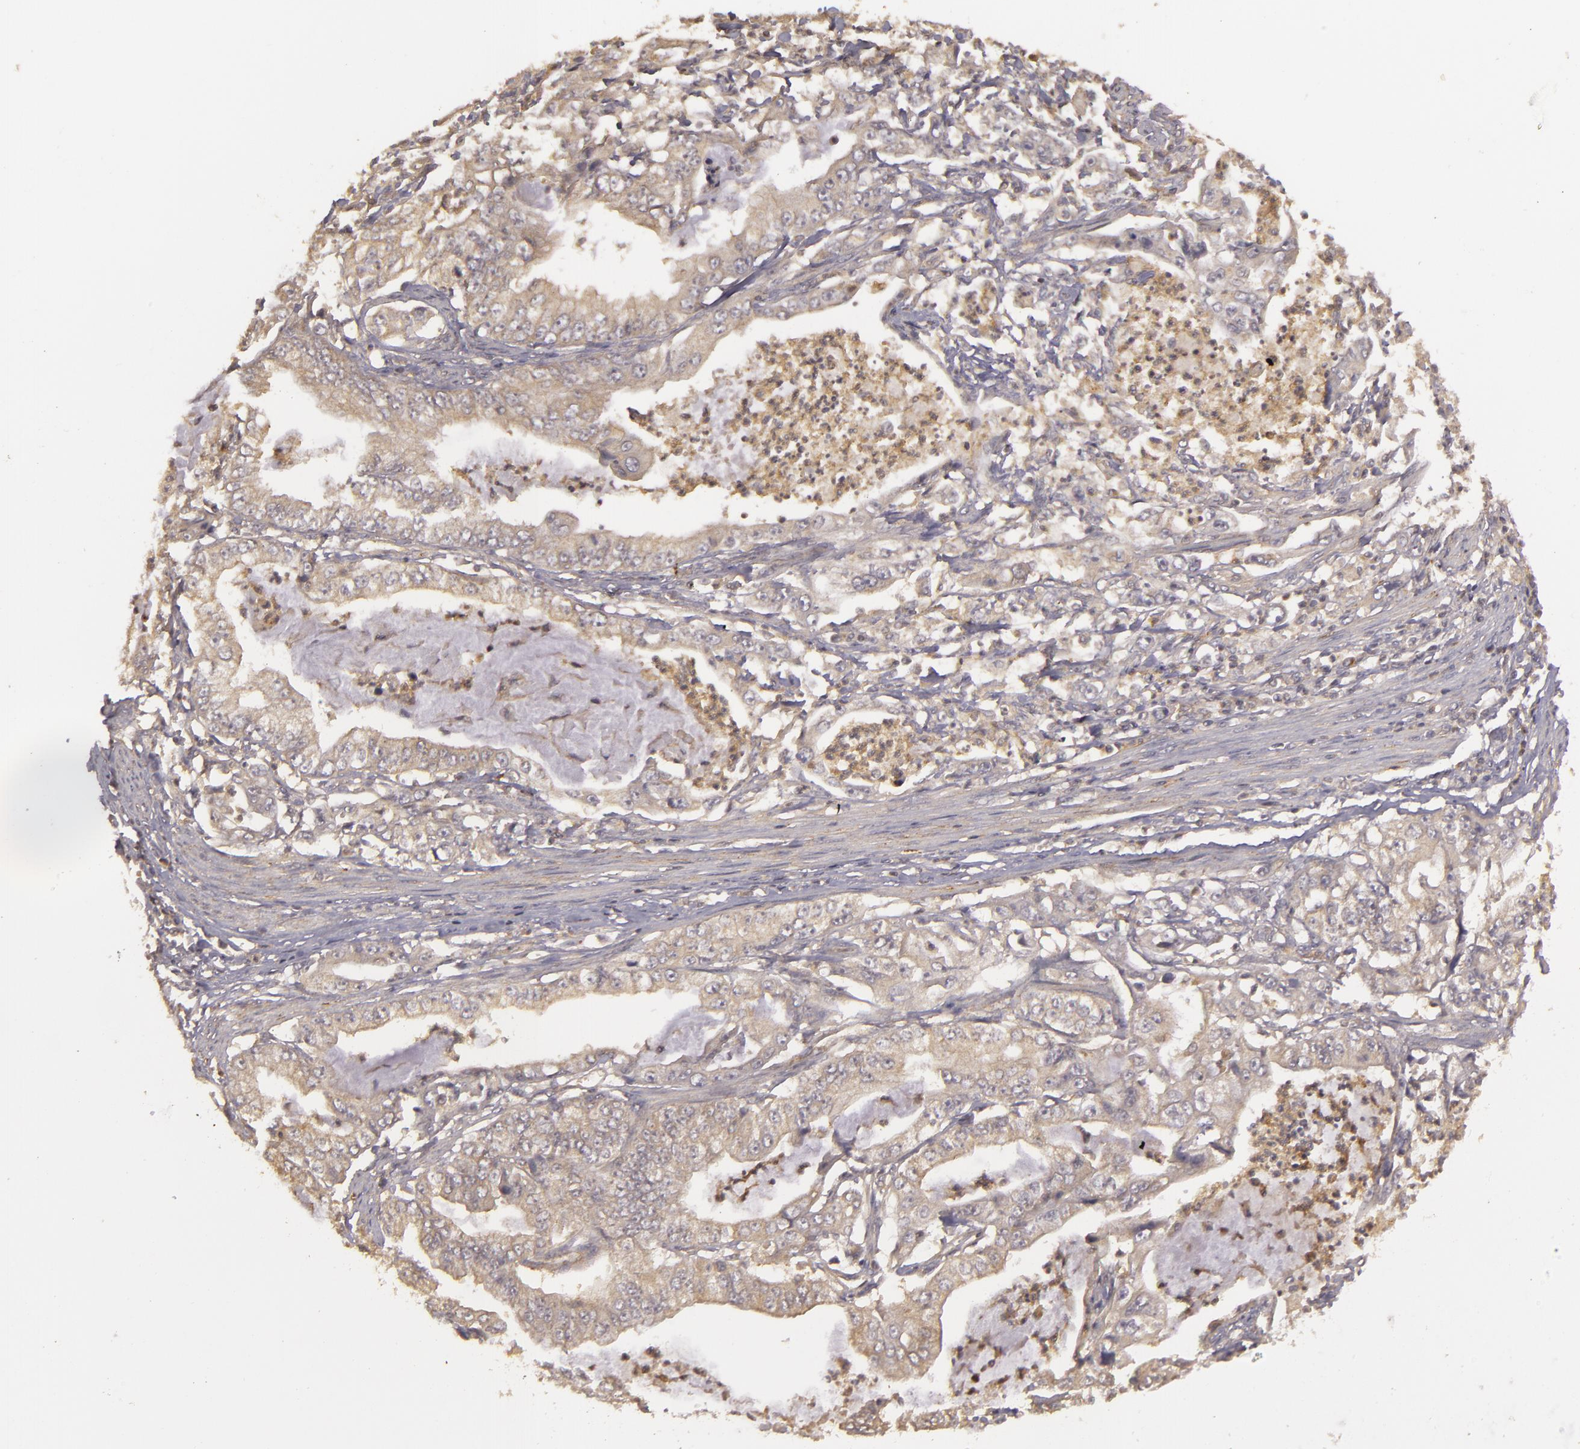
{"staining": {"intensity": "weak", "quantity": ">75%", "location": "cytoplasmic/membranous"}, "tissue": "stomach cancer", "cell_type": "Tumor cells", "image_type": "cancer", "snomed": [{"axis": "morphology", "description": "Adenocarcinoma, NOS"}, {"axis": "topography", "description": "Pancreas"}, {"axis": "topography", "description": "Stomach, upper"}], "caption": "Protein positivity by immunohistochemistry (IHC) exhibits weak cytoplasmic/membranous positivity in approximately >75% of tumor cells in stomach cancer.", "gene": "HRAS", "patient": {"sex": "male", "age": 77}}